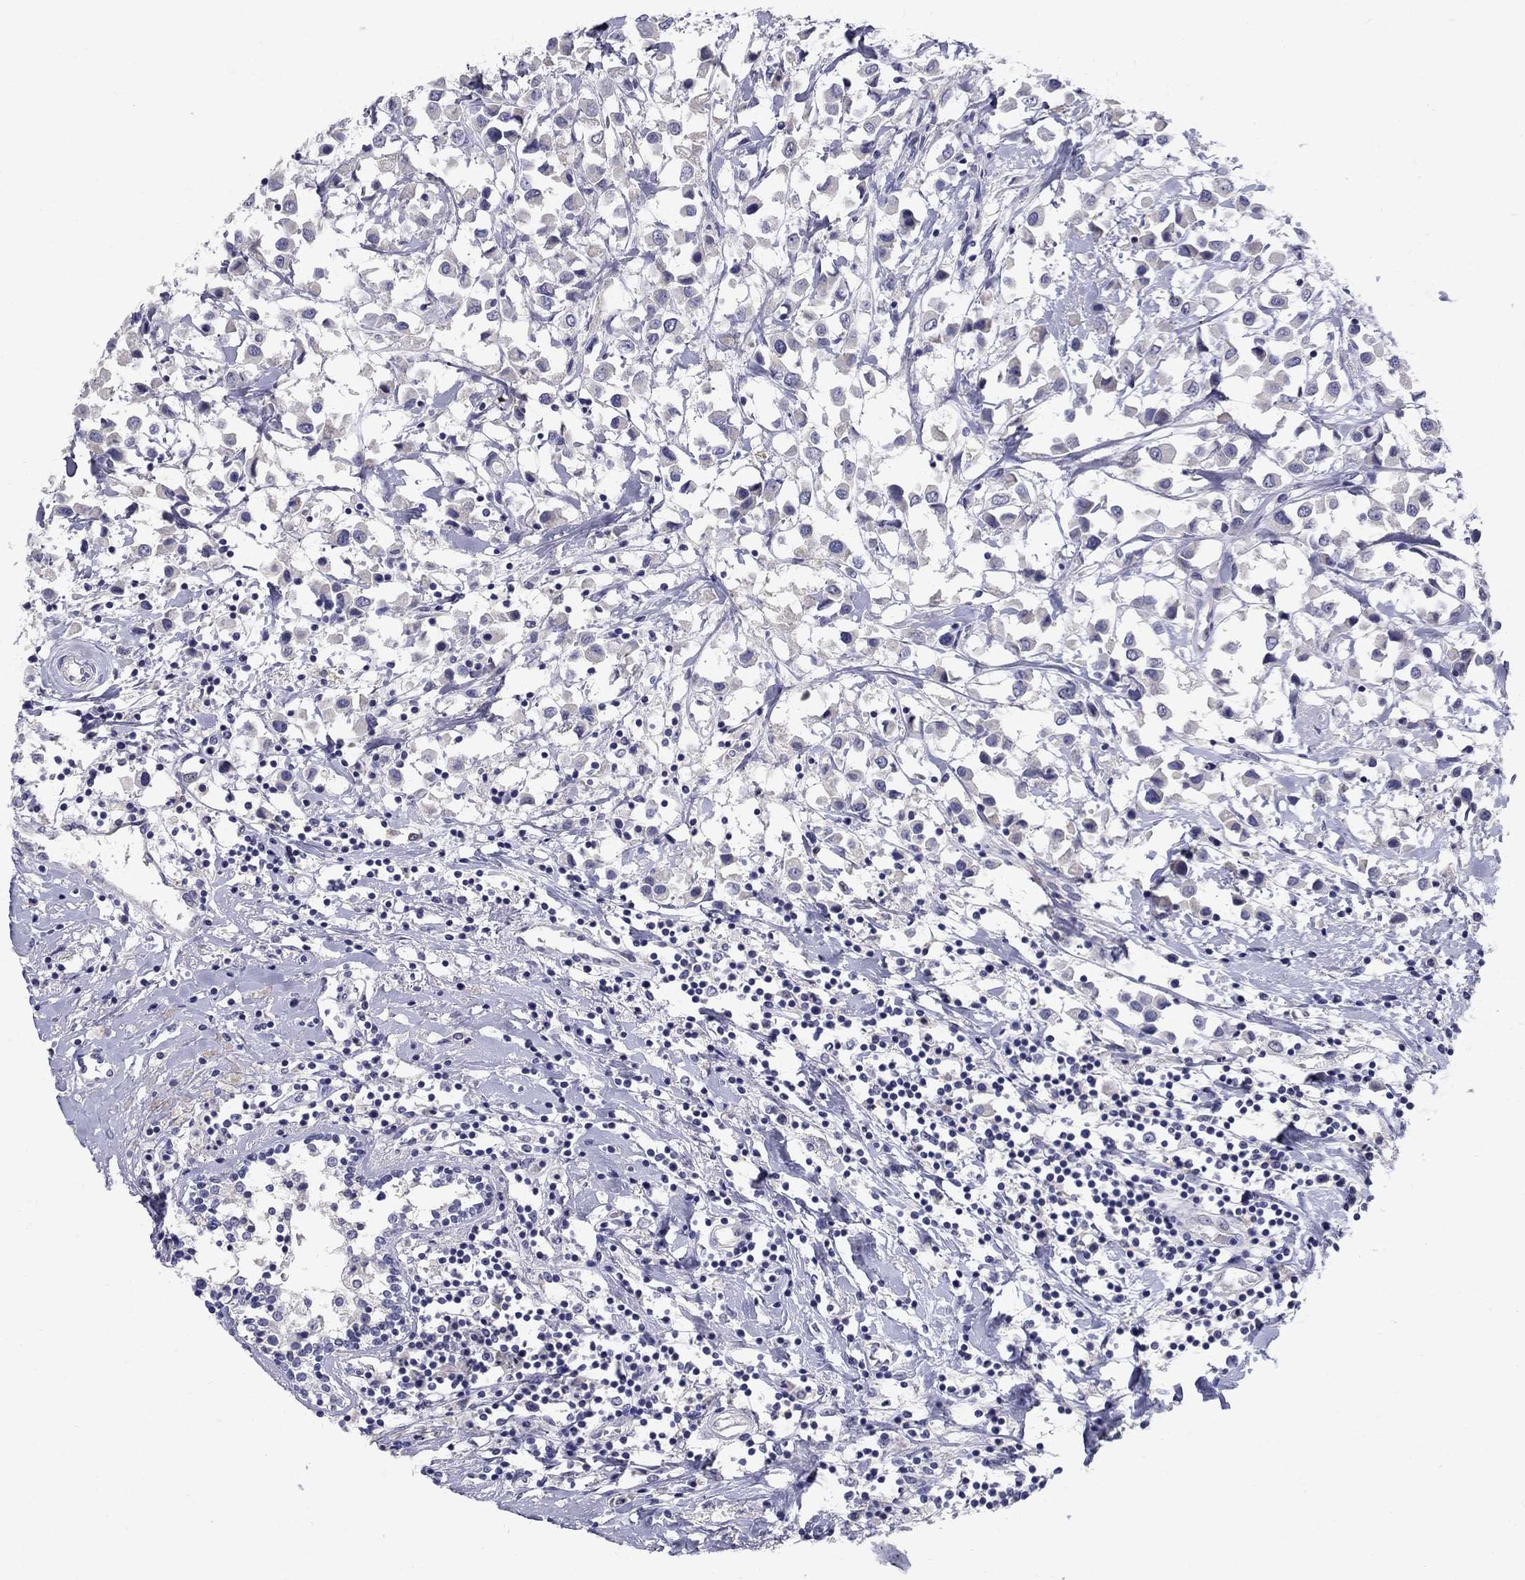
{"staining": {"intensity": "negative", "quantity": "none", "location": "none"}, "tissue": "breast cancer", "cell_type": "Tumor cells", "image_type": "cancer", "snomed": [{"axis": "morphology", "description": "Duct carcinoma"}, {"axis": "topography", "description": "Breast"}], "caption": "High power microscopy image of an IHC image of intraductal carcinoma (breast), revealing no significant positivity in tumor cells. (DAB (3,3'-diaminobenzidine) immunohistochemistry (IHC) with hematoxylin counter stain).", "gene": "TP53TG5", "patient": {"sex": "female", "age": 61}}